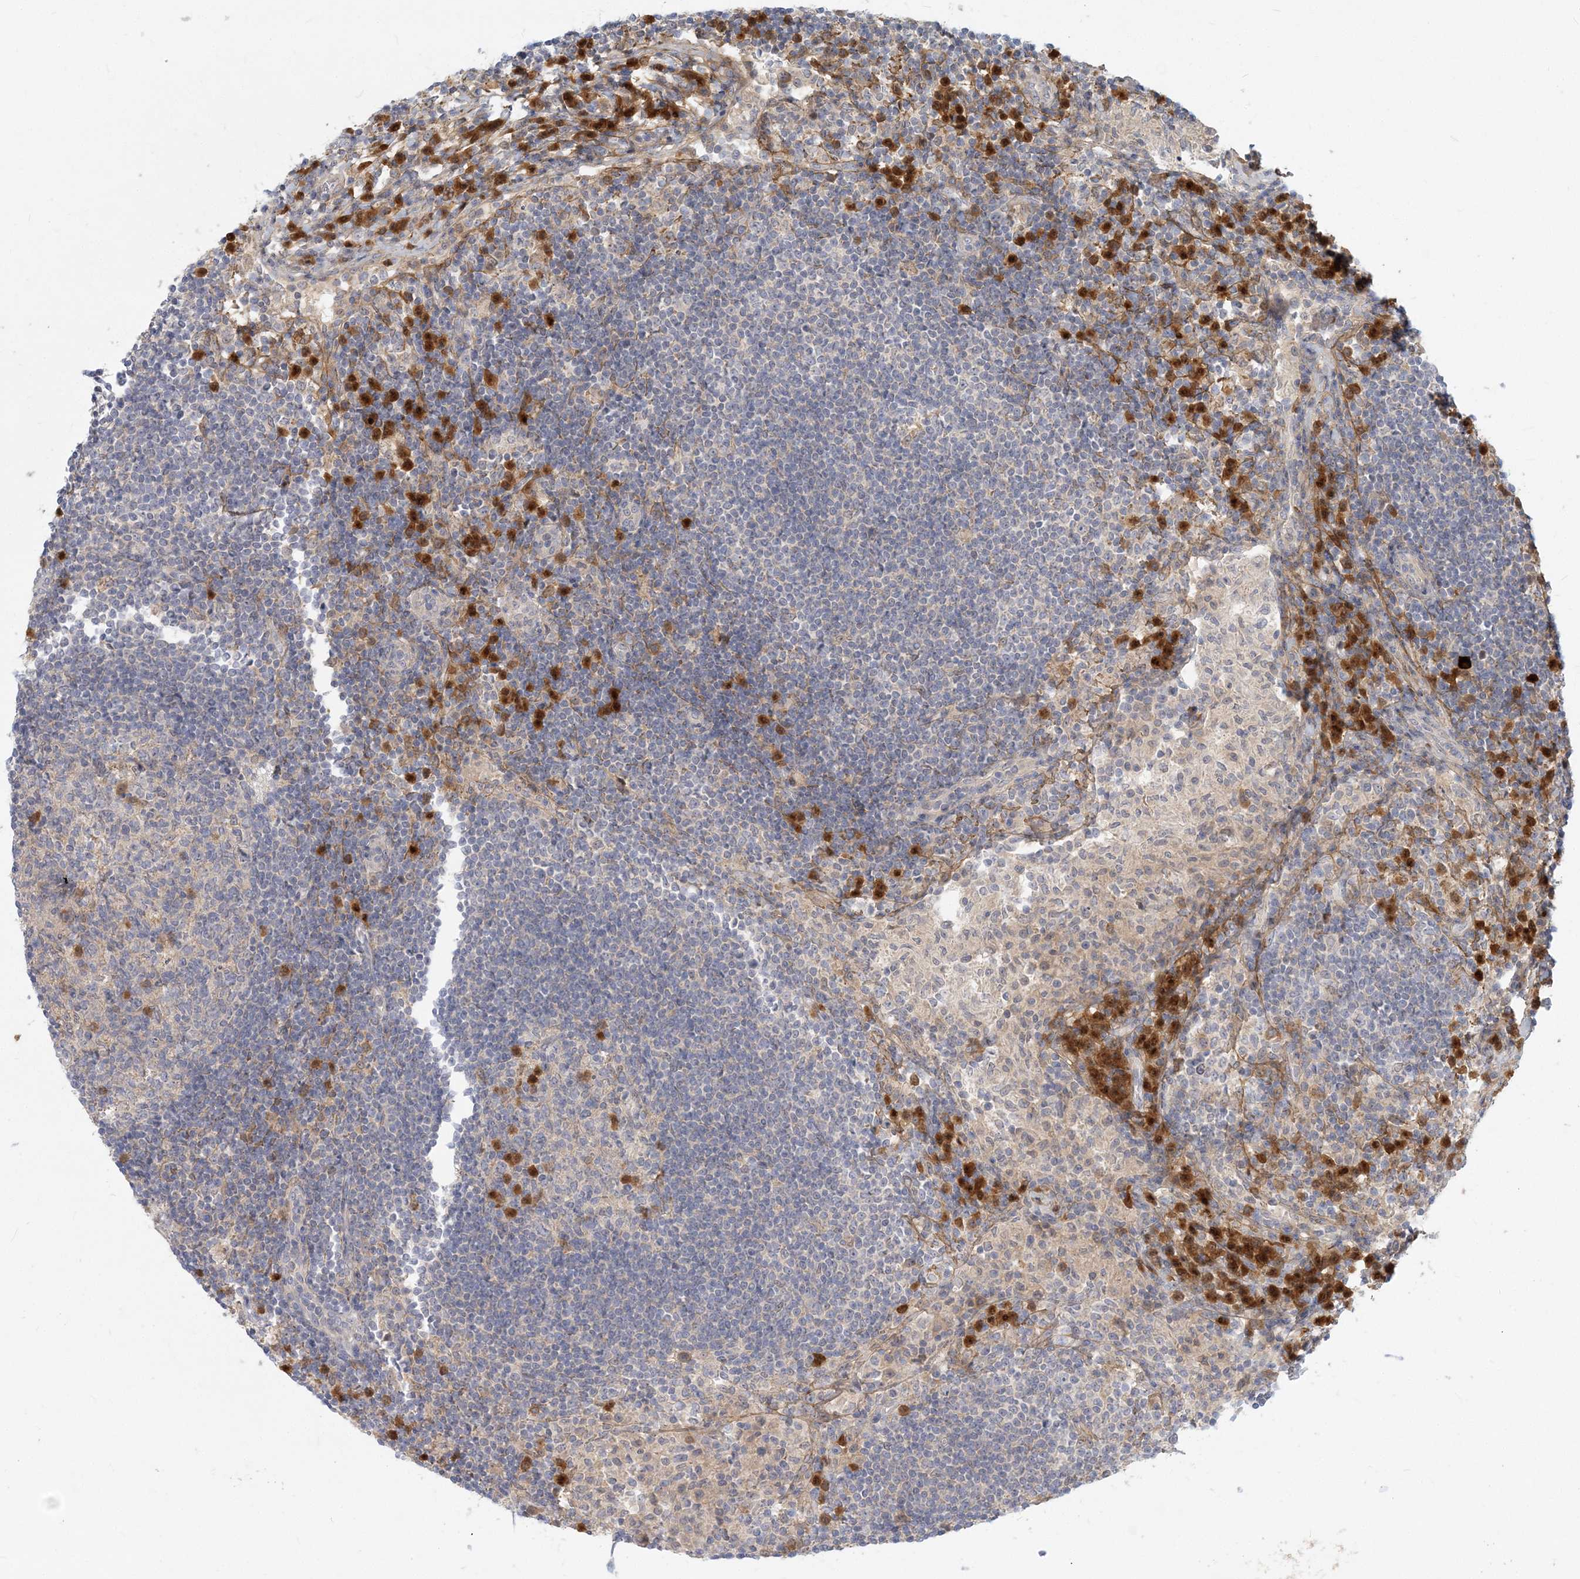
{"staining": {"intensity": "negative", "quantity": "none", "location": "none"}, "tissue": "lymph node", "cell_type": "Germinal center cells", "image_type": "normal", "snomed": [{"axis": "morphology", "description": "Normal tissue, NOS"}, {"axis": "topography", "description": "Lymph node"}], "caption": "A histopathology image of lymph node stained for a protein displays no brown staining in germinal center cells. Nuclei are stained in blue.", "gene": "GMPPA", "patient": {"sex": "female", "age": 53}}